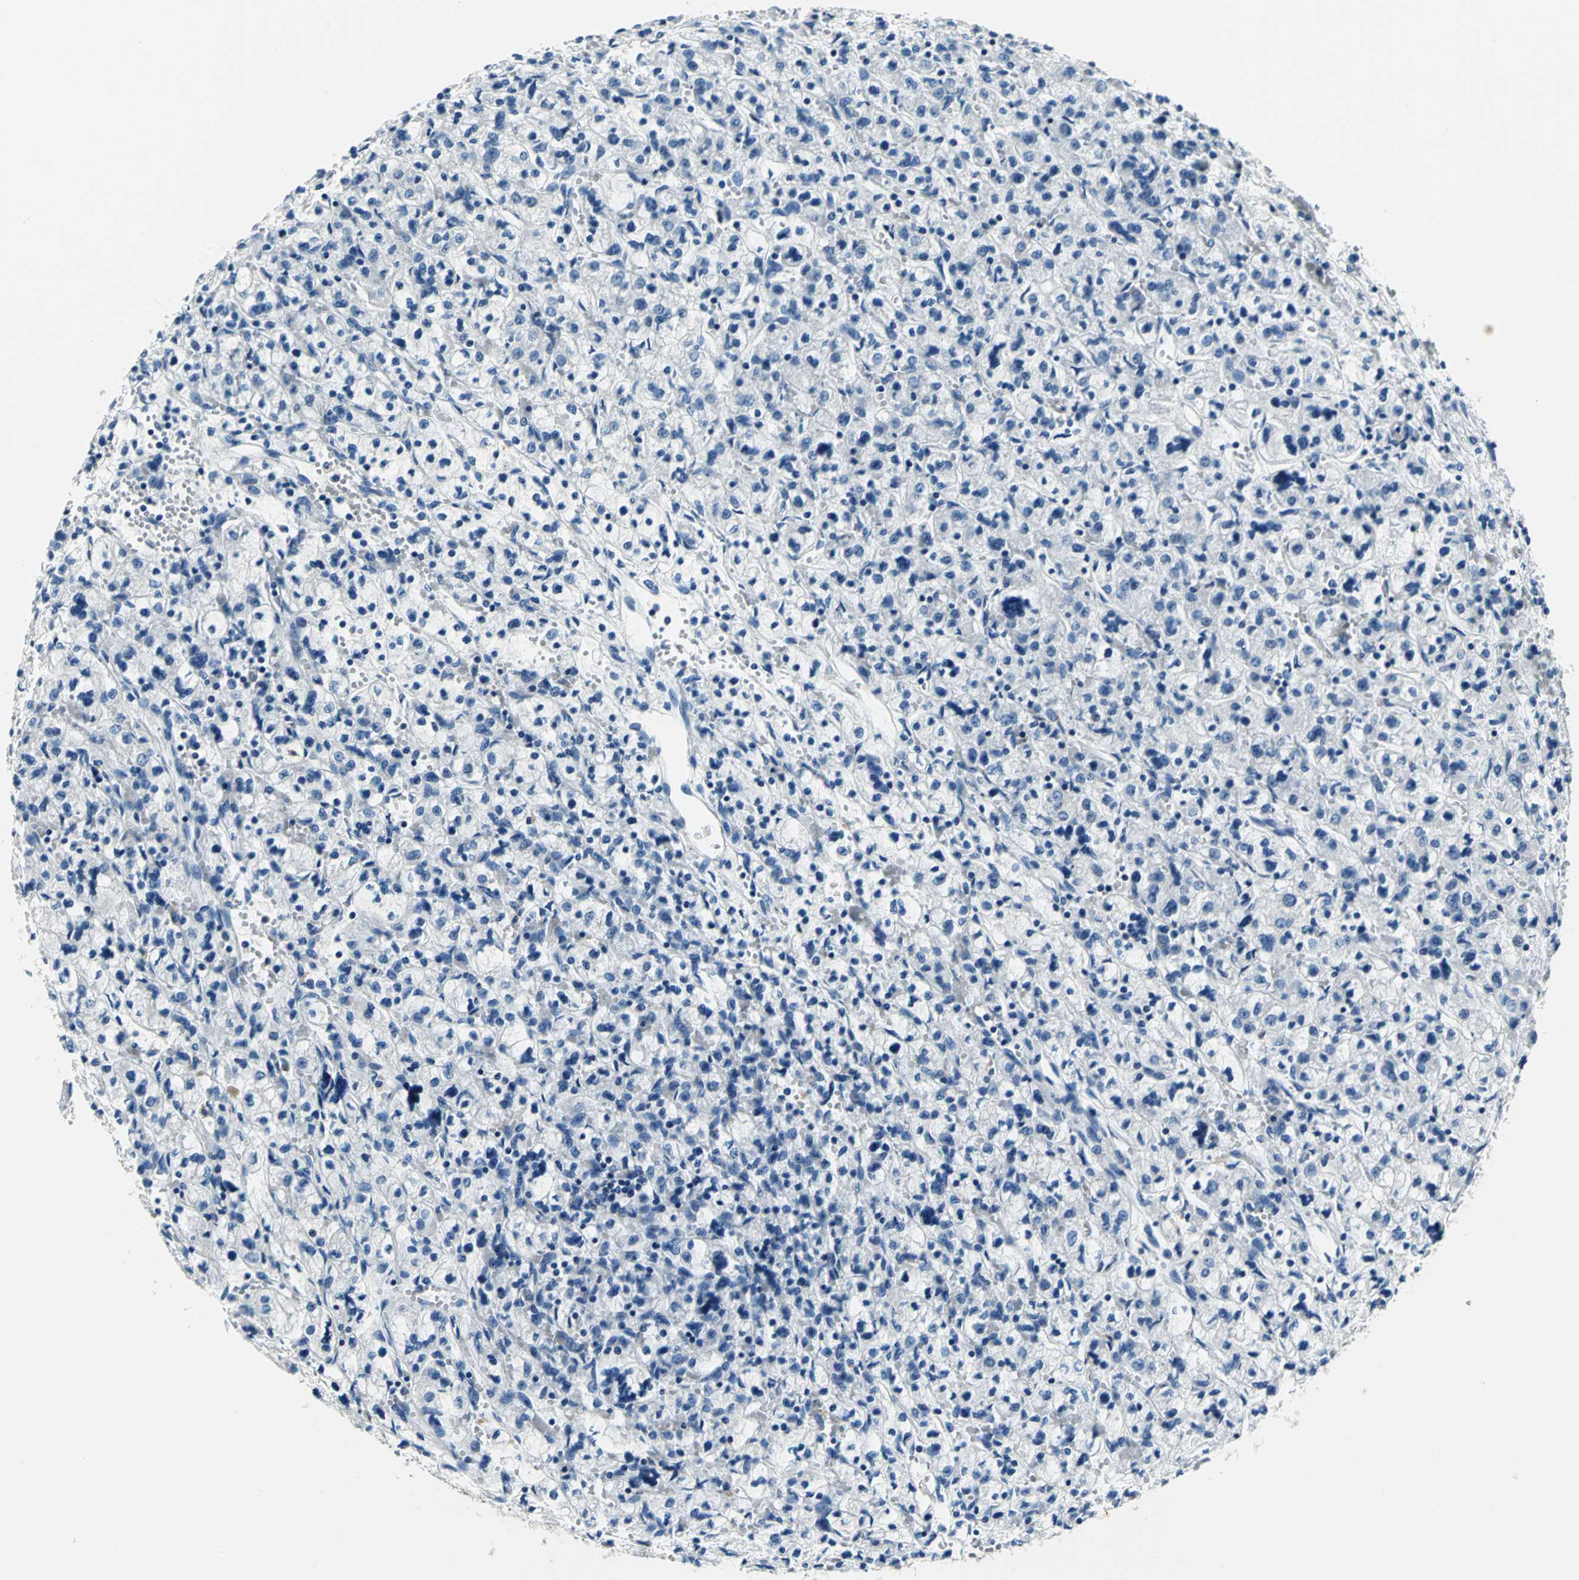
{"staining": {"intensity": "negative", "quantity": "none", "location": "none"}, "tissue": "renal cancer", "cell_type": "Tumor cells", "image_type": "cancer", "snomed": [{"axis": "morphology", "description": "Adenocarcinoma, NOS"}, {"axis": "topography", "description": "Kidney"}], "caption": "Renal cancer stained for a protein using immunohistochemistry (IHC) demonstrates no expression tumor cells.", "gene": "SLC16A7", "patient": {"sex": "female", "age": 83}}